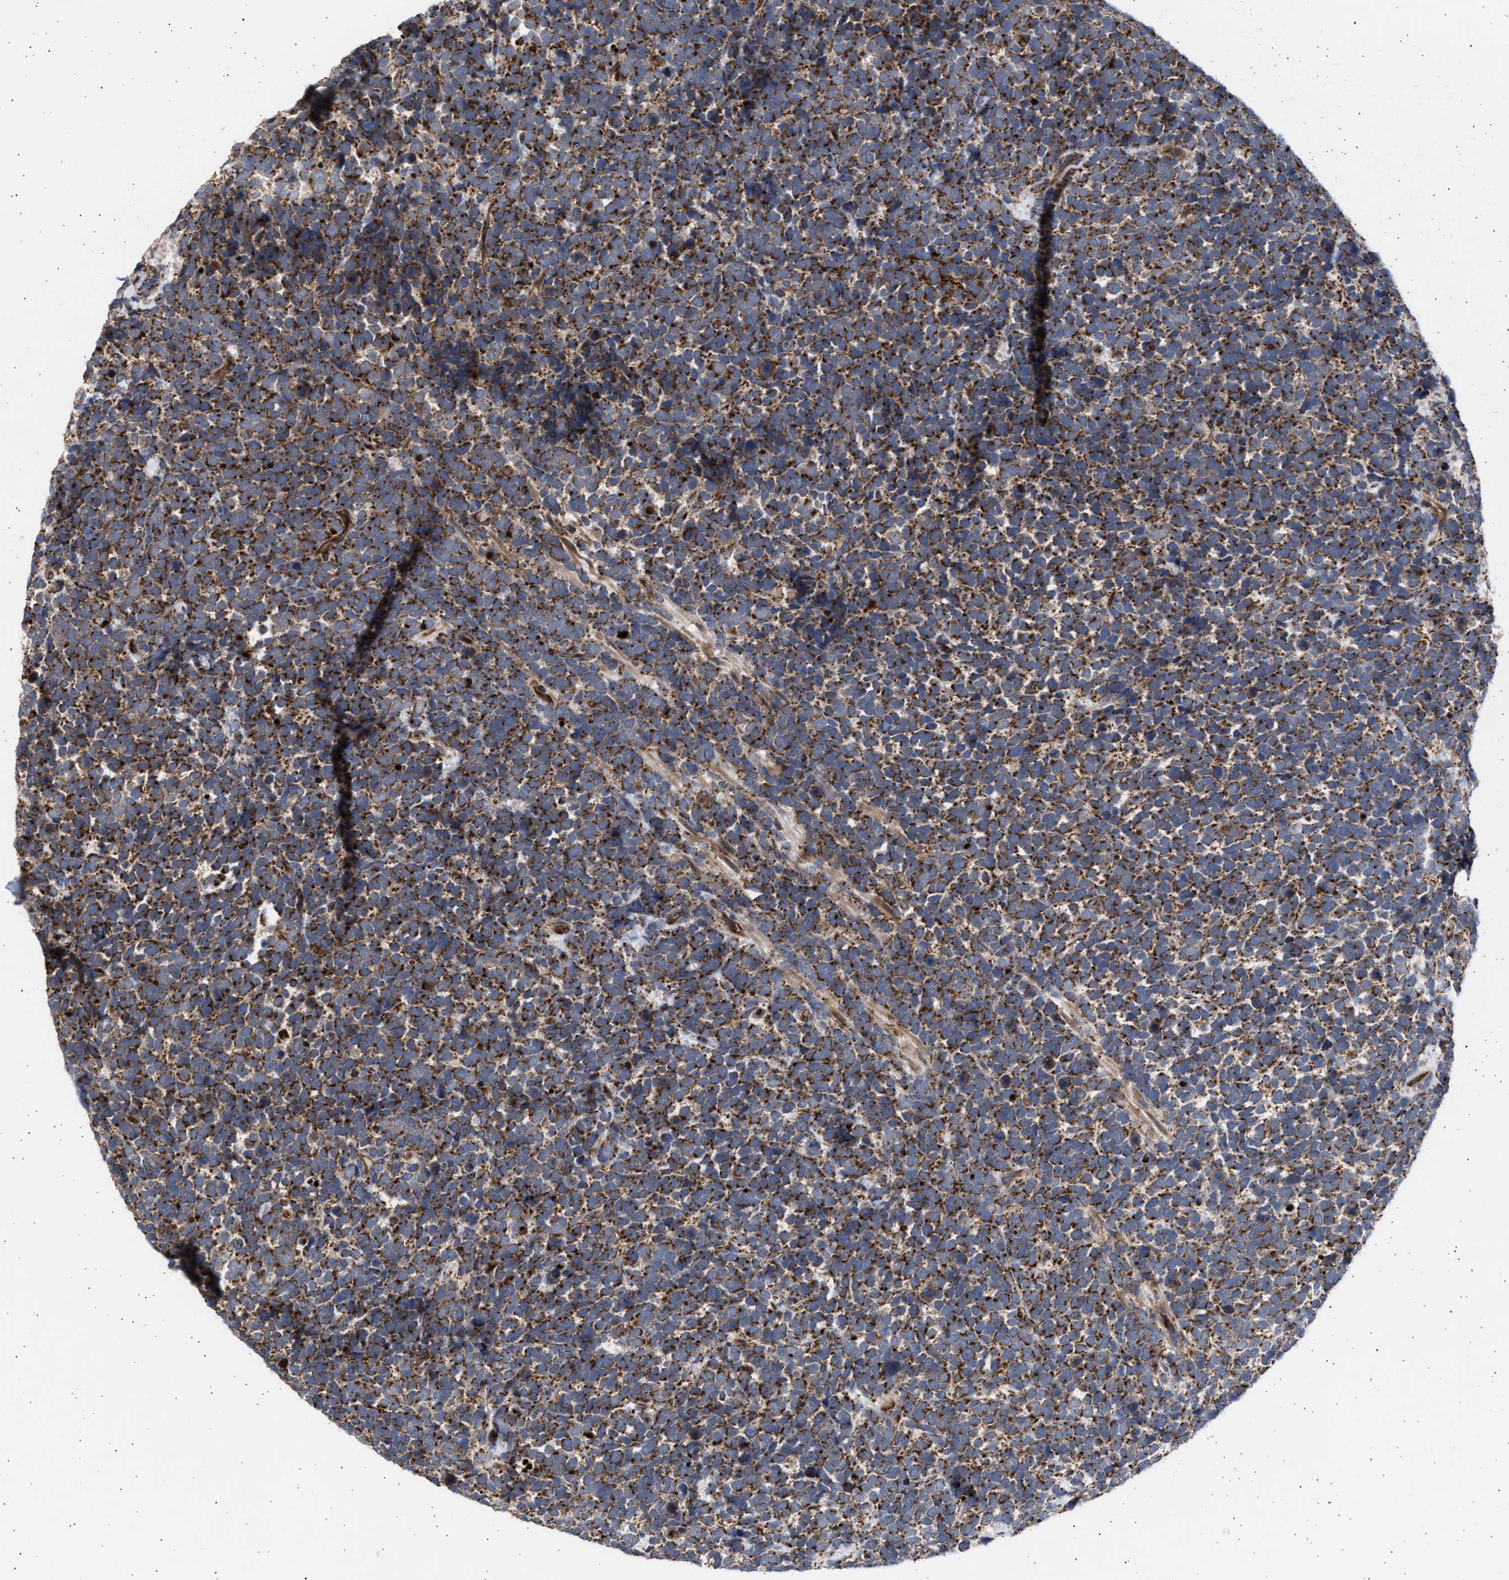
{"staining": {"intensity": "strong", "quantity": ">75%", "location": "cytoplasmic/membranous"}, "tissue": "urothelial cancer", "cell_type": "Tumor cells", "image_type": "cancer", "snomed": [{"axis": "morphology", "description": "Urothelial carcinoma, High grade"}, {"axis": "topography", "description": "Urinary bladder"}], "caption": "Immunohistochemistry of urothelial cancer shows high levels of strong cytoplasmic/membranous staining in approximately >75% of tumor cells. (Stains: DAB in brown, nuclei in blue, Microscopy: brightfield microscopy at high magnification).", "gene": "TTC19", "patient": {"sex": "female", "age": 82}}